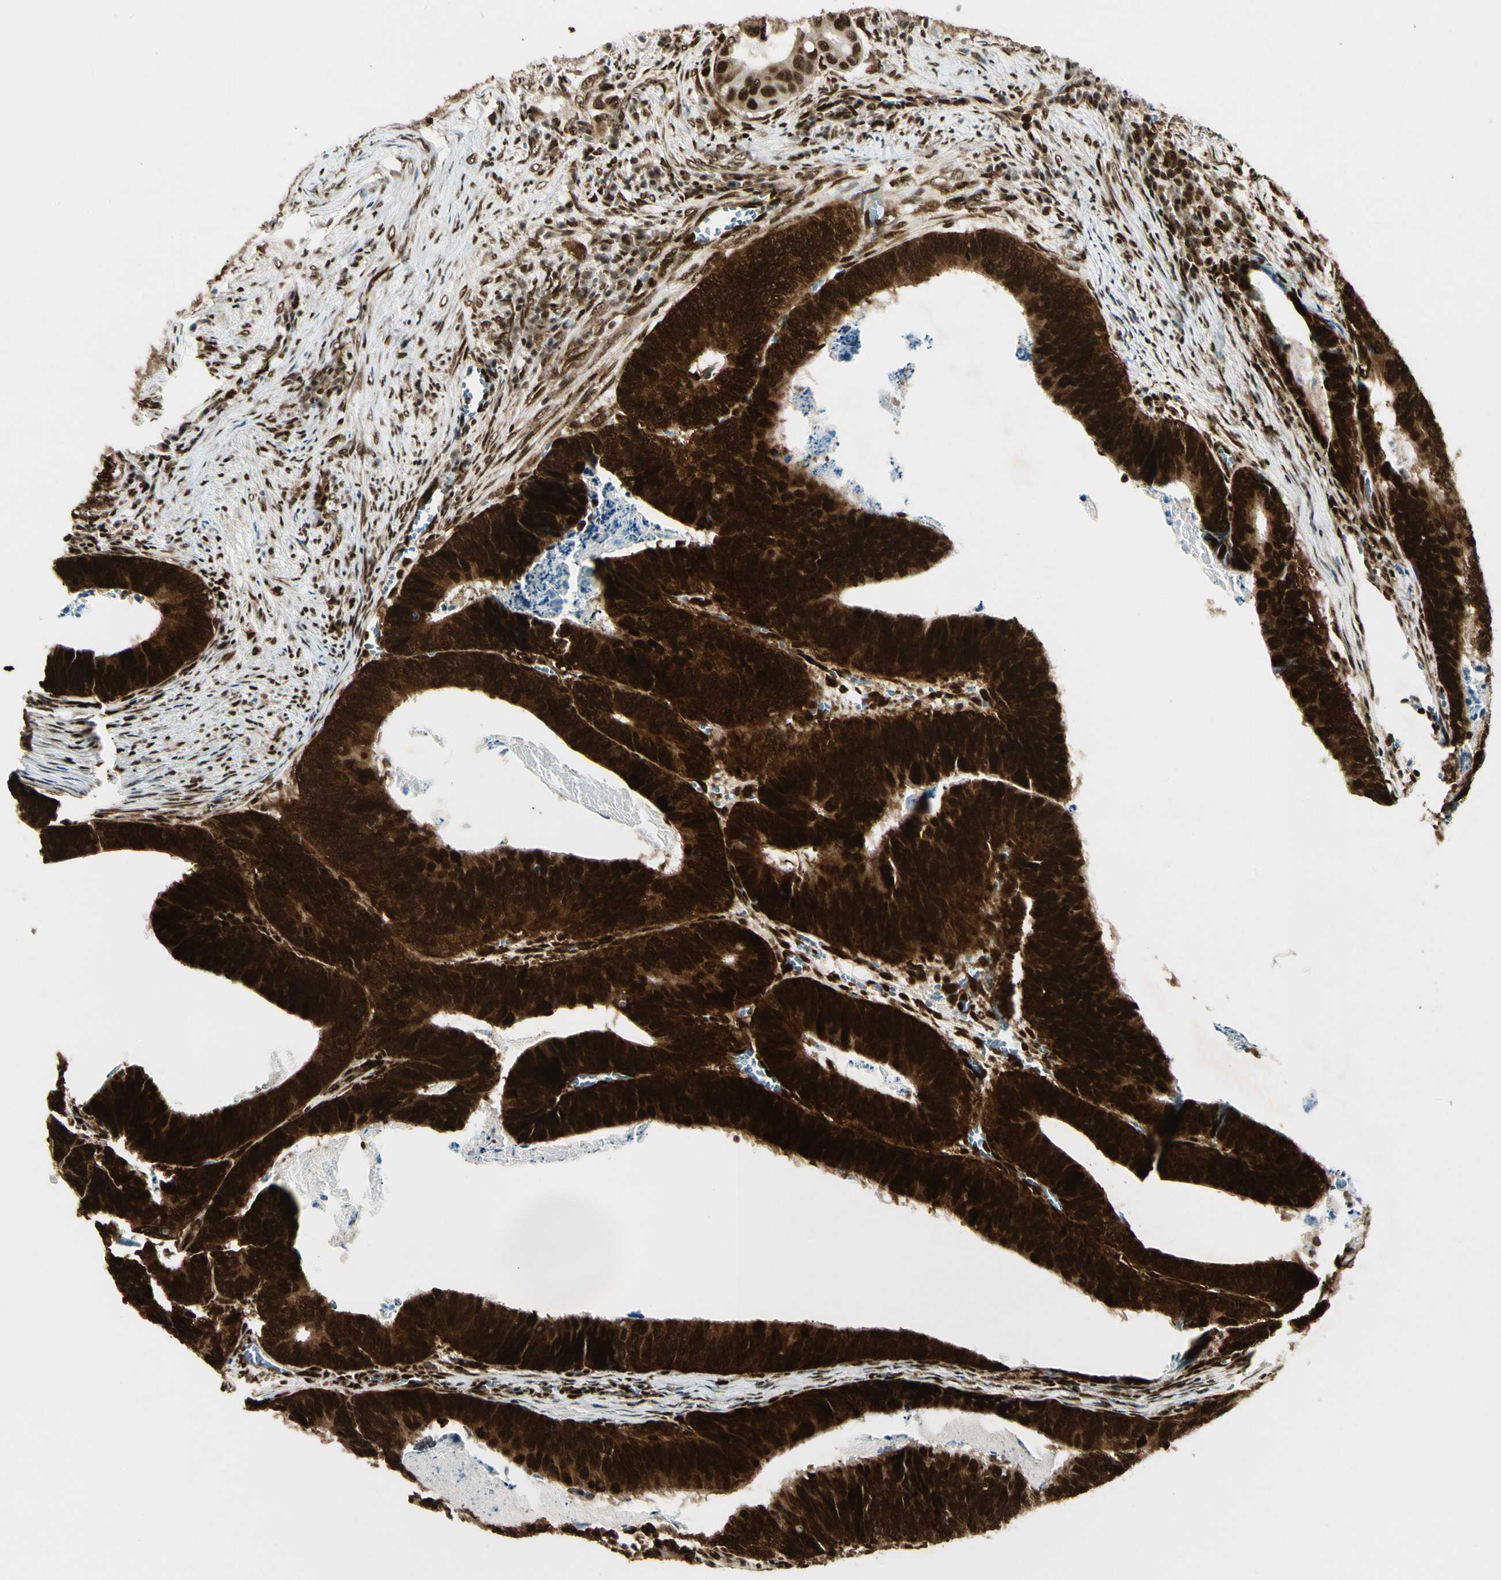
{"staining": {"intensity": "strong", "quantity": ">75%", "location": "cytoplasmic/membranous,nuclear"}, "tissue": "colorectal cancer", "cell_type": "Tumor cells", "image_type": "cancer", "snomed": [{"axis": "morphology", "description": "Adenocarcinoma, NOS"}, {"axis": "topography", "description": "Colon"}], "caption": "Immunohistochemical staining of adenocarcinoma (colorectal) reveals high levels of strong cytoplasmic/membranous and nuclear expression in about >75% of tumor cells. (DAB (3,3'-diaminobenzidine) IHC, brown staining for protein, blue staining for nuclei).", "gene": "FUS", "patient": {"sex": "male", "age": 72}}